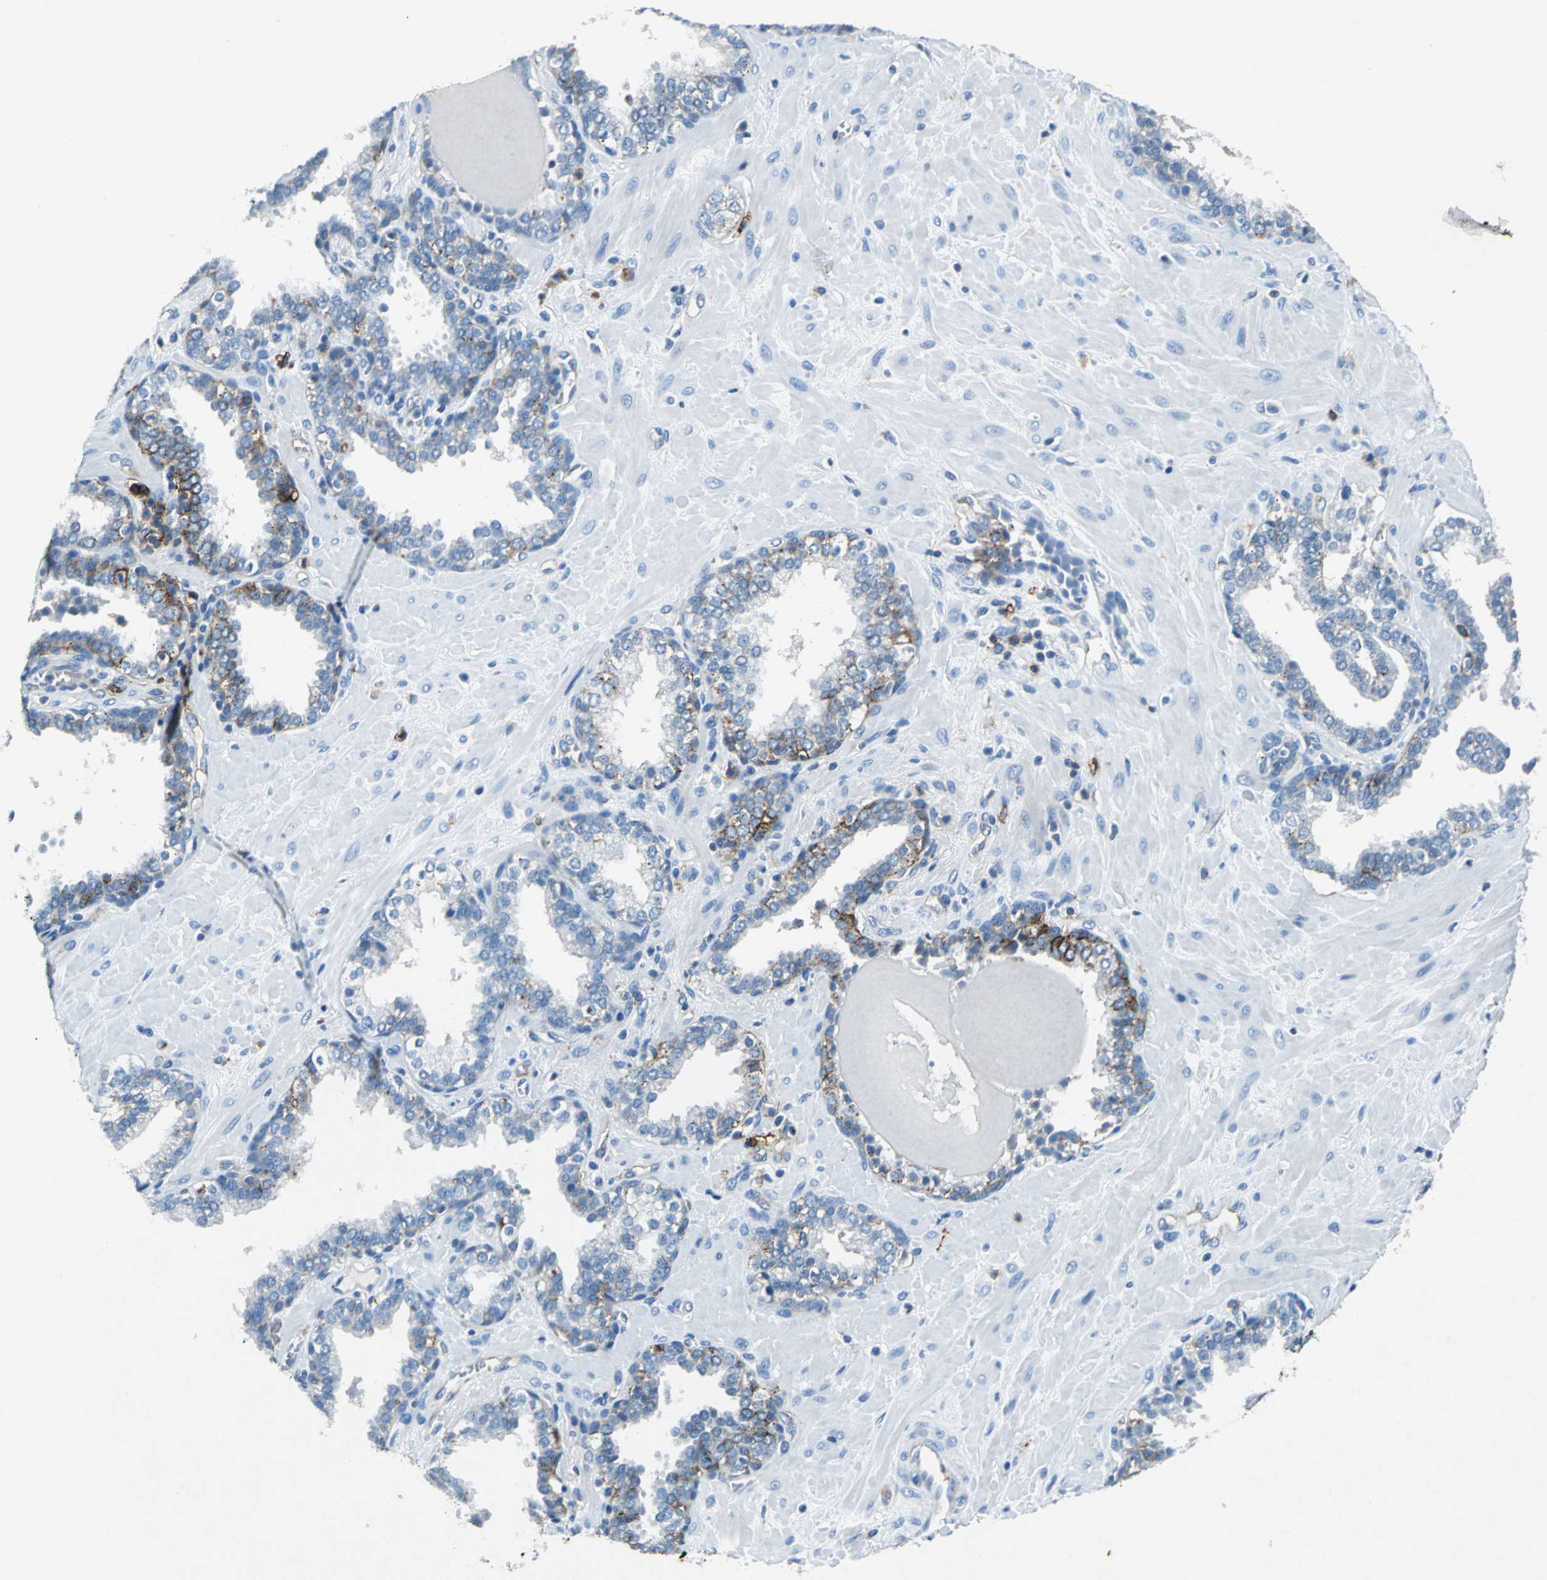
{"staining": {"intensity": "moderate", "quantity": "<25%", "location": "cytoplasmic/membranous"}, "tissue": "prostate", "cell_type": "Glandular cells", "image_type": "normal", "snomed": [{"axis": "morphology", "description": "Normal tissue, NOS"}, {"axis": "topography", "description": "Prostate"}], "caption": "Prostate stained with IHC displays moderate cytoplasmic/membranous expression in approximately <25% of glandular cells.", "gene": "RPS13", "patient": {"sex": "male", "age": 51}}